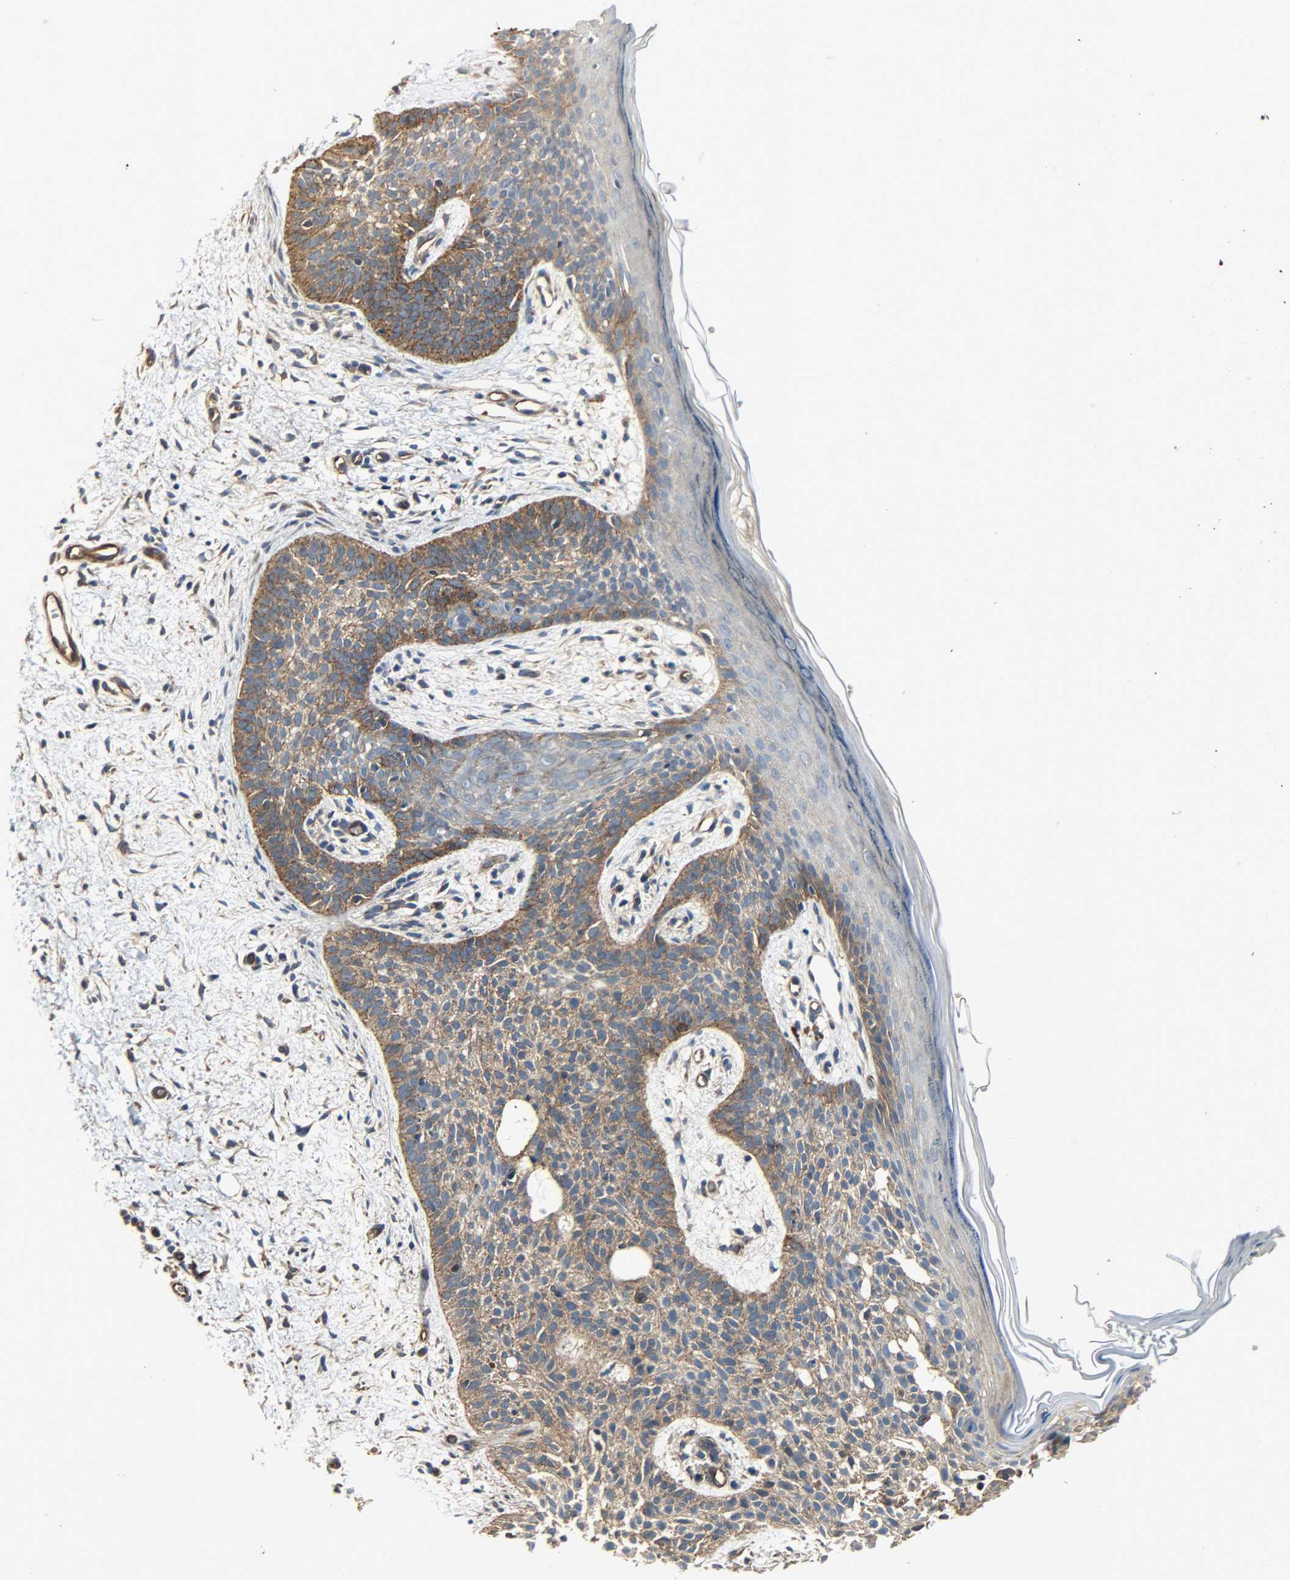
{"staining": {"intensity": "moderate", "quantity": ">75%", "location": "cytoplasmic/membranous"}, "tissue": "skin cancer", "cell_type": "Tumor cells", "image_type": "cancer", "snomed": [{"axis": "morphology", "description": "Normal tissue, NOS"}, {"axis": "morphology", "description": "Basal cell carcinoma"}, {"axis": "topography", "description": "Skin"}], "caption": "A micrograph showing moderate cytoplasmic/membranous staining in approximately >75% of tumor cells in basal cell carcinoma (skin), as visualized by brown immunohistochemical staining.", "gene": "KIAA1217", "patient": {"sex": "female", "age": 69}}